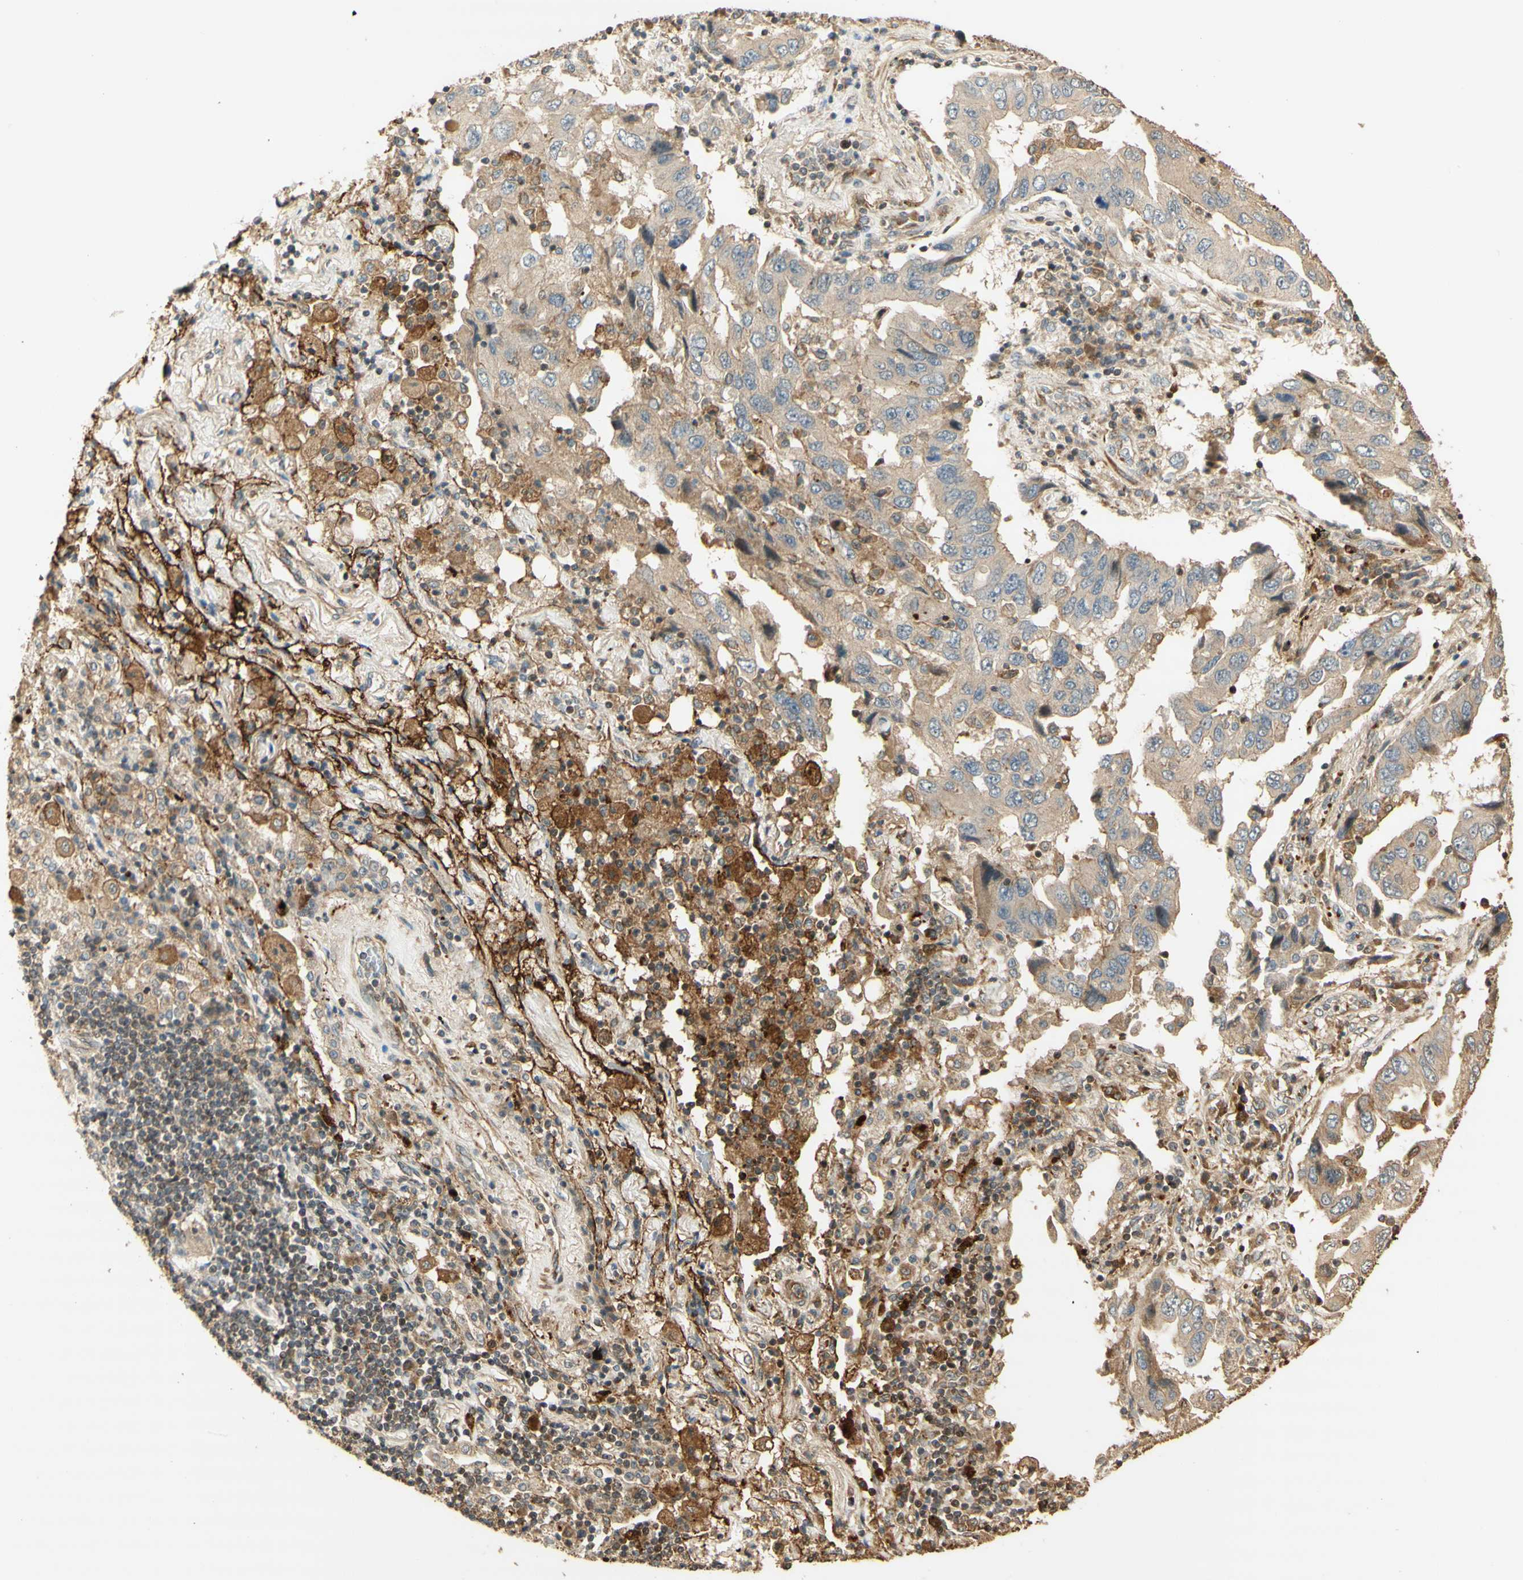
{"staining": {"intensity": "weak", "quantity": ">75%", "location": "cytoplasmic/membranous"}, "tissue": "lung cancer", "cell_type": "Tumor cells", "image_type": "cancer", "snomed": [{"axis": "morphology", "description": "Adenocarcinoma, NOS"}, {"axis": "topography", "description": "Lung"}], "caption": "Immunohistochemistry staining of adenocarcinoma (lung), which demonstrates low levels of weak cytoplasmic/membranous positivity in approximately >75% of tumor cells indicating weak cytoplasmic/membranous protein staining. The staining was performed using DAB (3,3'-diaminobenzidine) (brown) for protein detection and nuclei were counterstained in hematoxylin (blue).", "gene": "AGER", "patient": {"sex": "female", "age": 65}}